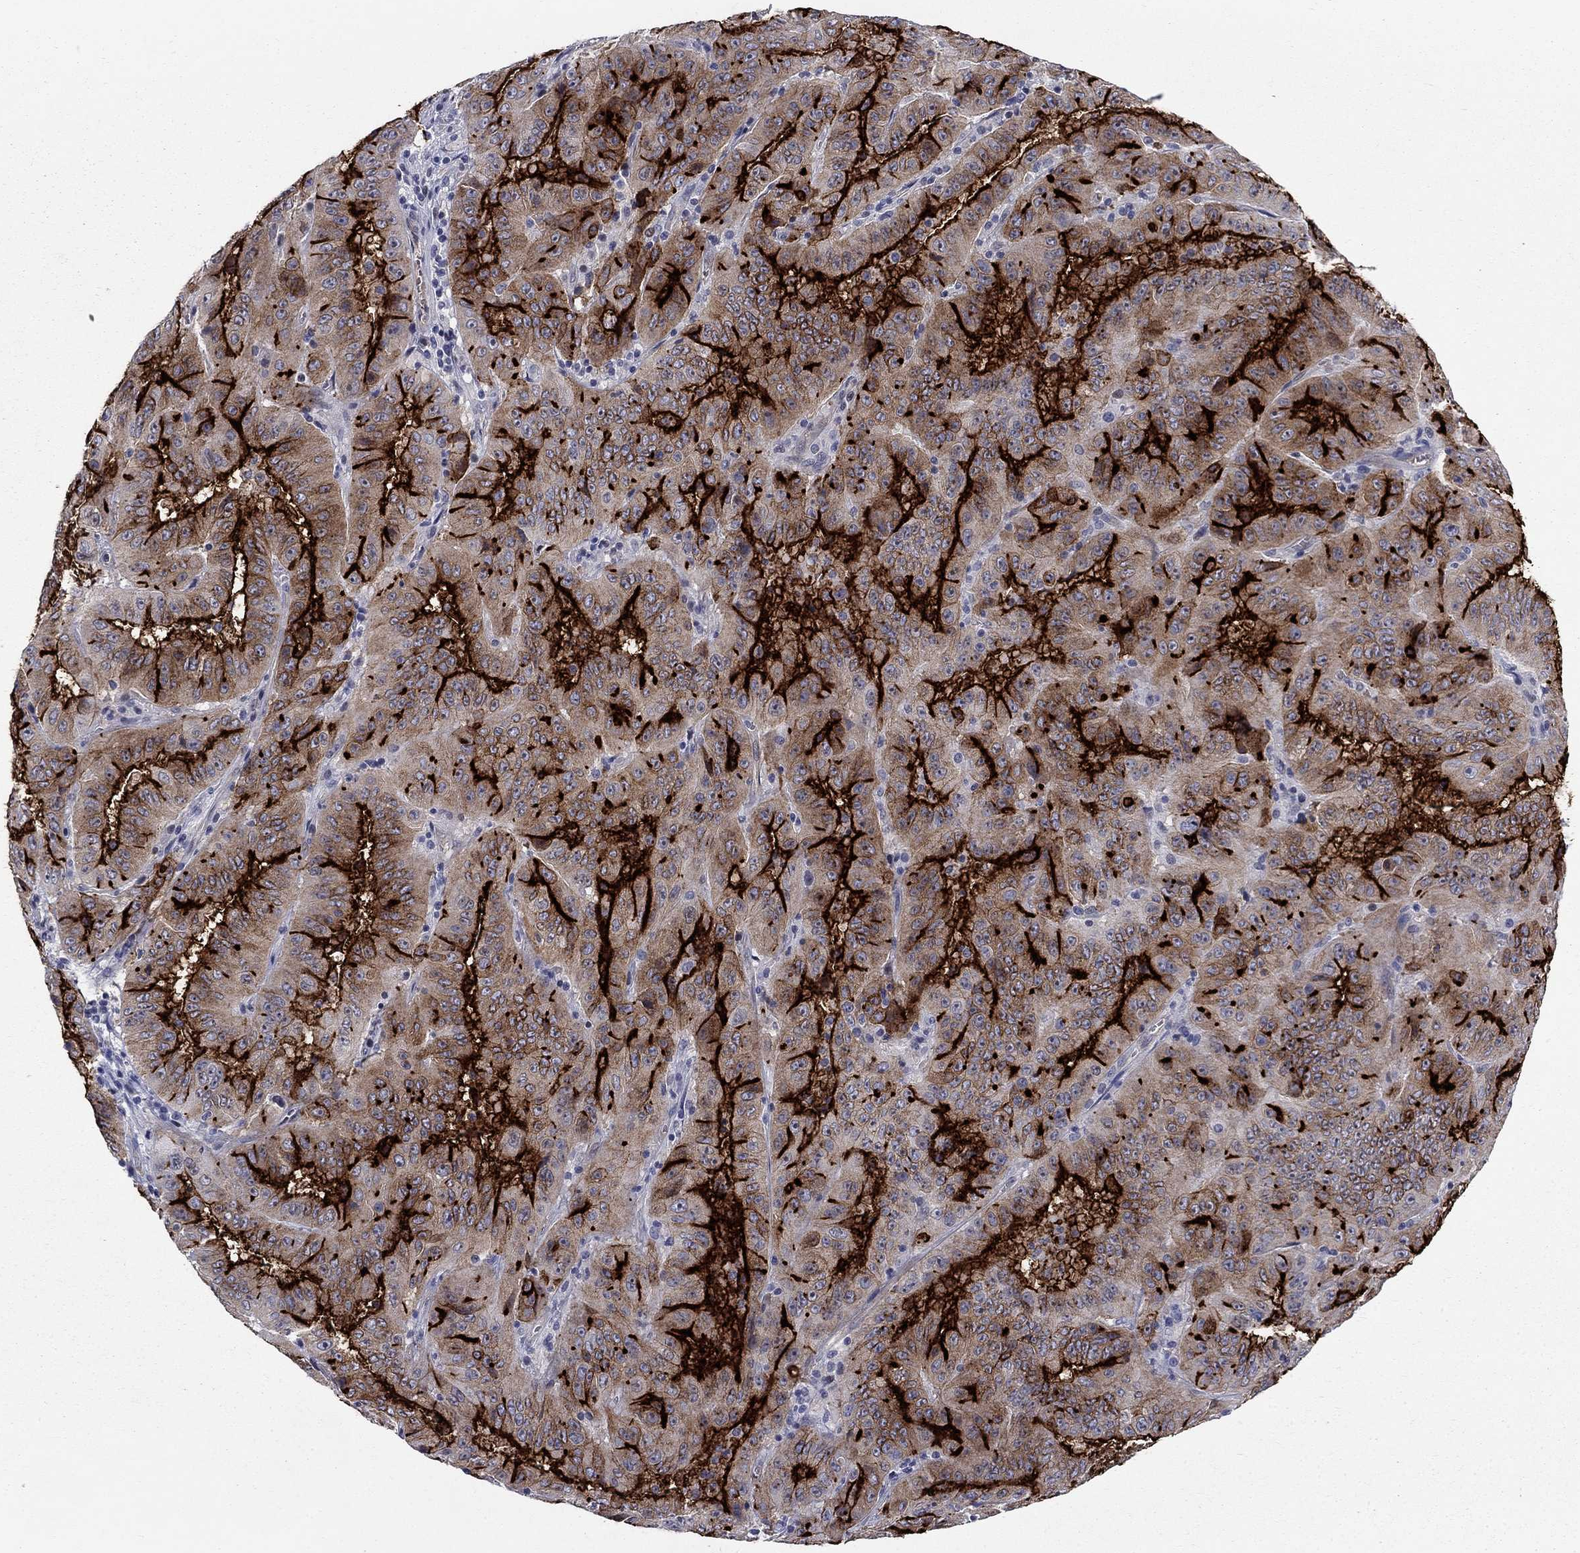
{"staining": {"intensity": "strong", "quantity": "25%-75%", "location": "cytoplasmic/membranous"}, "tissue": "pancreatic cancer", "cell_type": "Tumor cells", "image_type": "cancer", "snomed": [{"axis": "morphology", "description": "Adenocarcinoma, NOS"}, {"axis": "topography", "description": "Pancreas"}], "caption": "Adenocarcinoma (pancreatic) stained with a brown dye shows strong cytoplasmic/membranous positive expression in approximately 25%-75% of tumor cells.", "gene": "SLC1A1", "patient": {"sex": "male", "age": 63}}